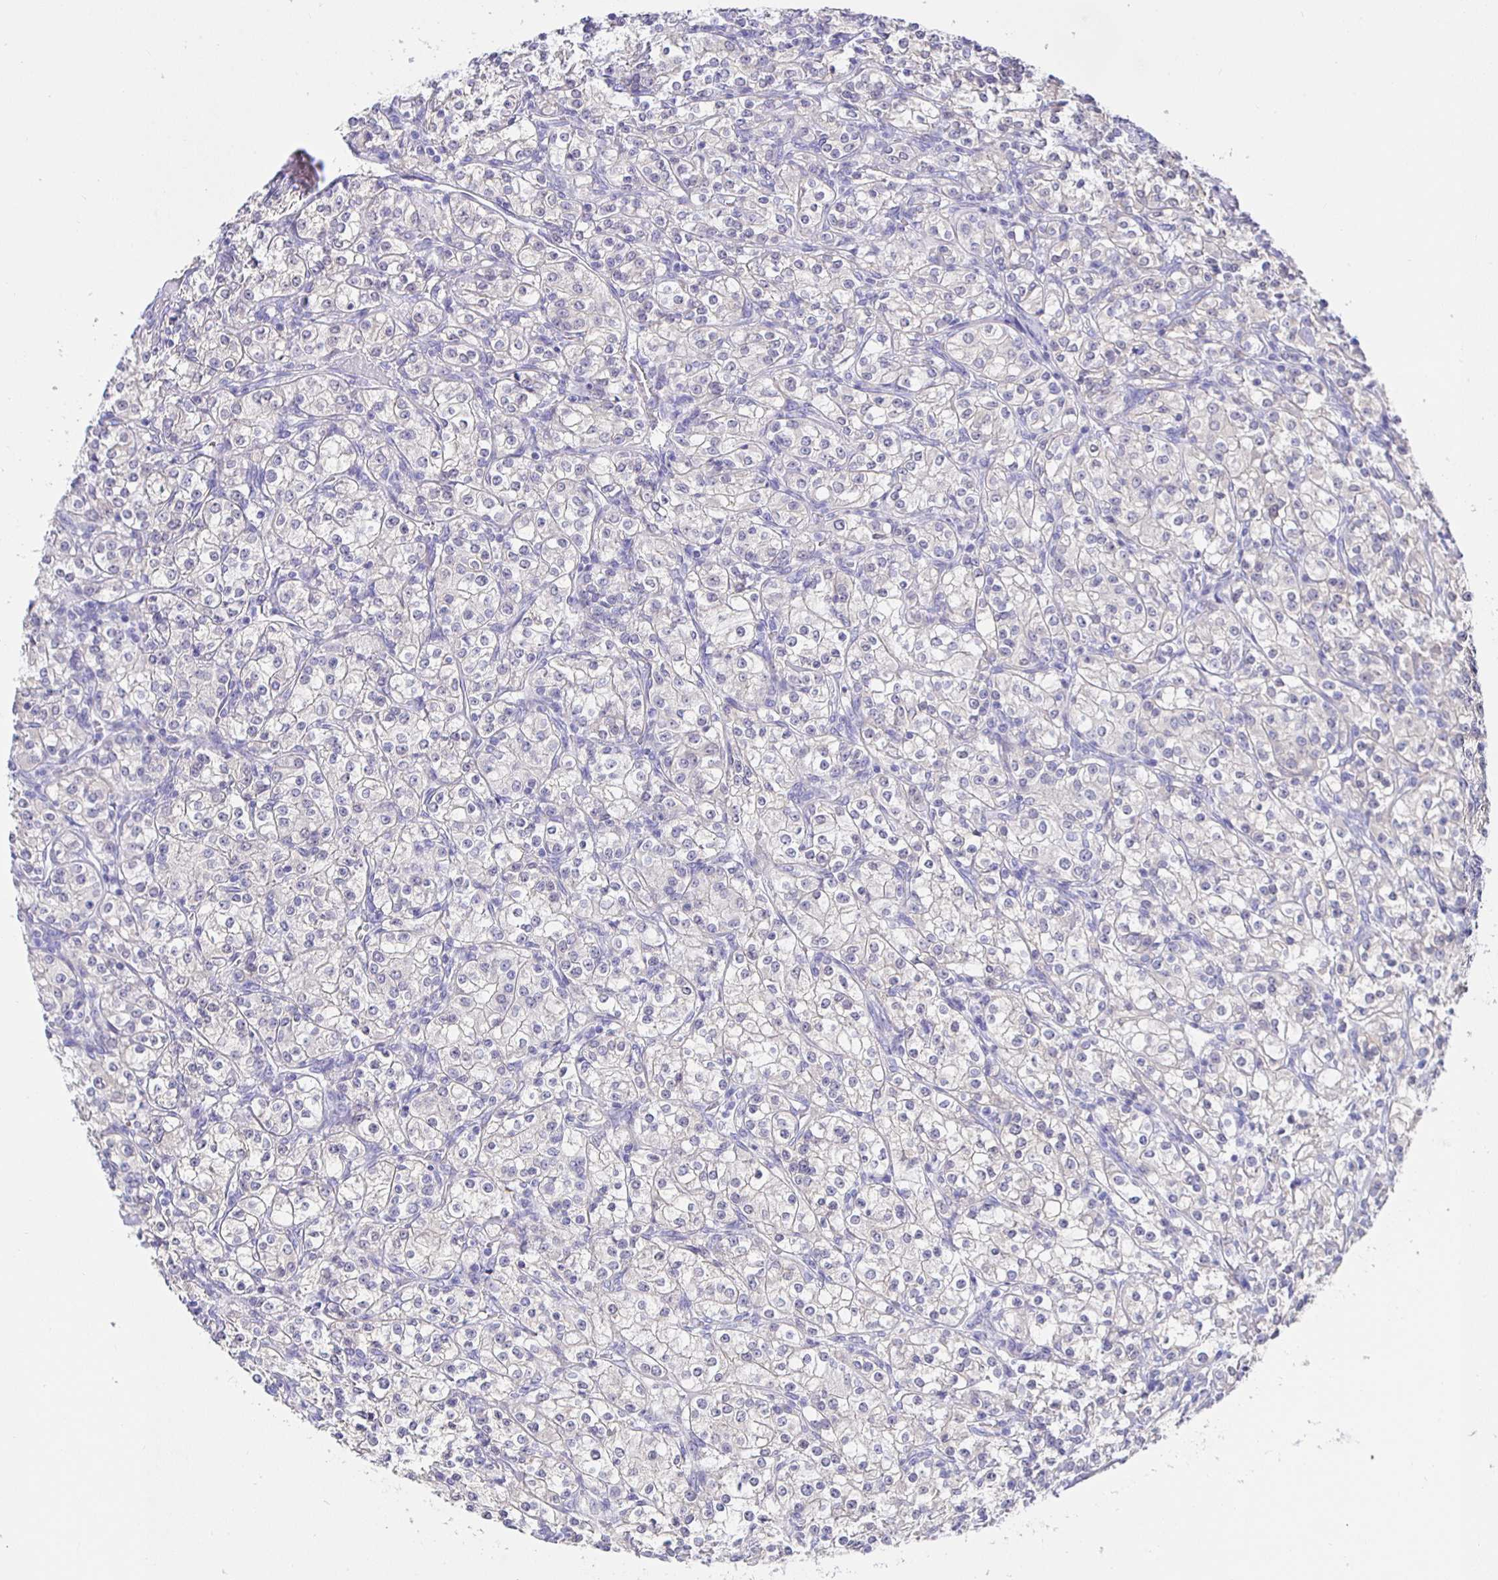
{"staining": {"intensity": "negative", "quantity": "none", "location": "none"}, "tissue": "renal cancer", "cell_type": "Tumor cells", "image_type": "cancer", "snomed": [{"axis": "morphology", "description": "Adenocarcinoma, NOS"}, {"axis": "topography", "description": "Kidney"}], "caption": "Renal cancer (adenocarcinoma) stained for a protein using immunohistochemistry displays no staining tumor cells.", "gene": "HSPA4L", "patient": {"sex": "male", "age": 77}}